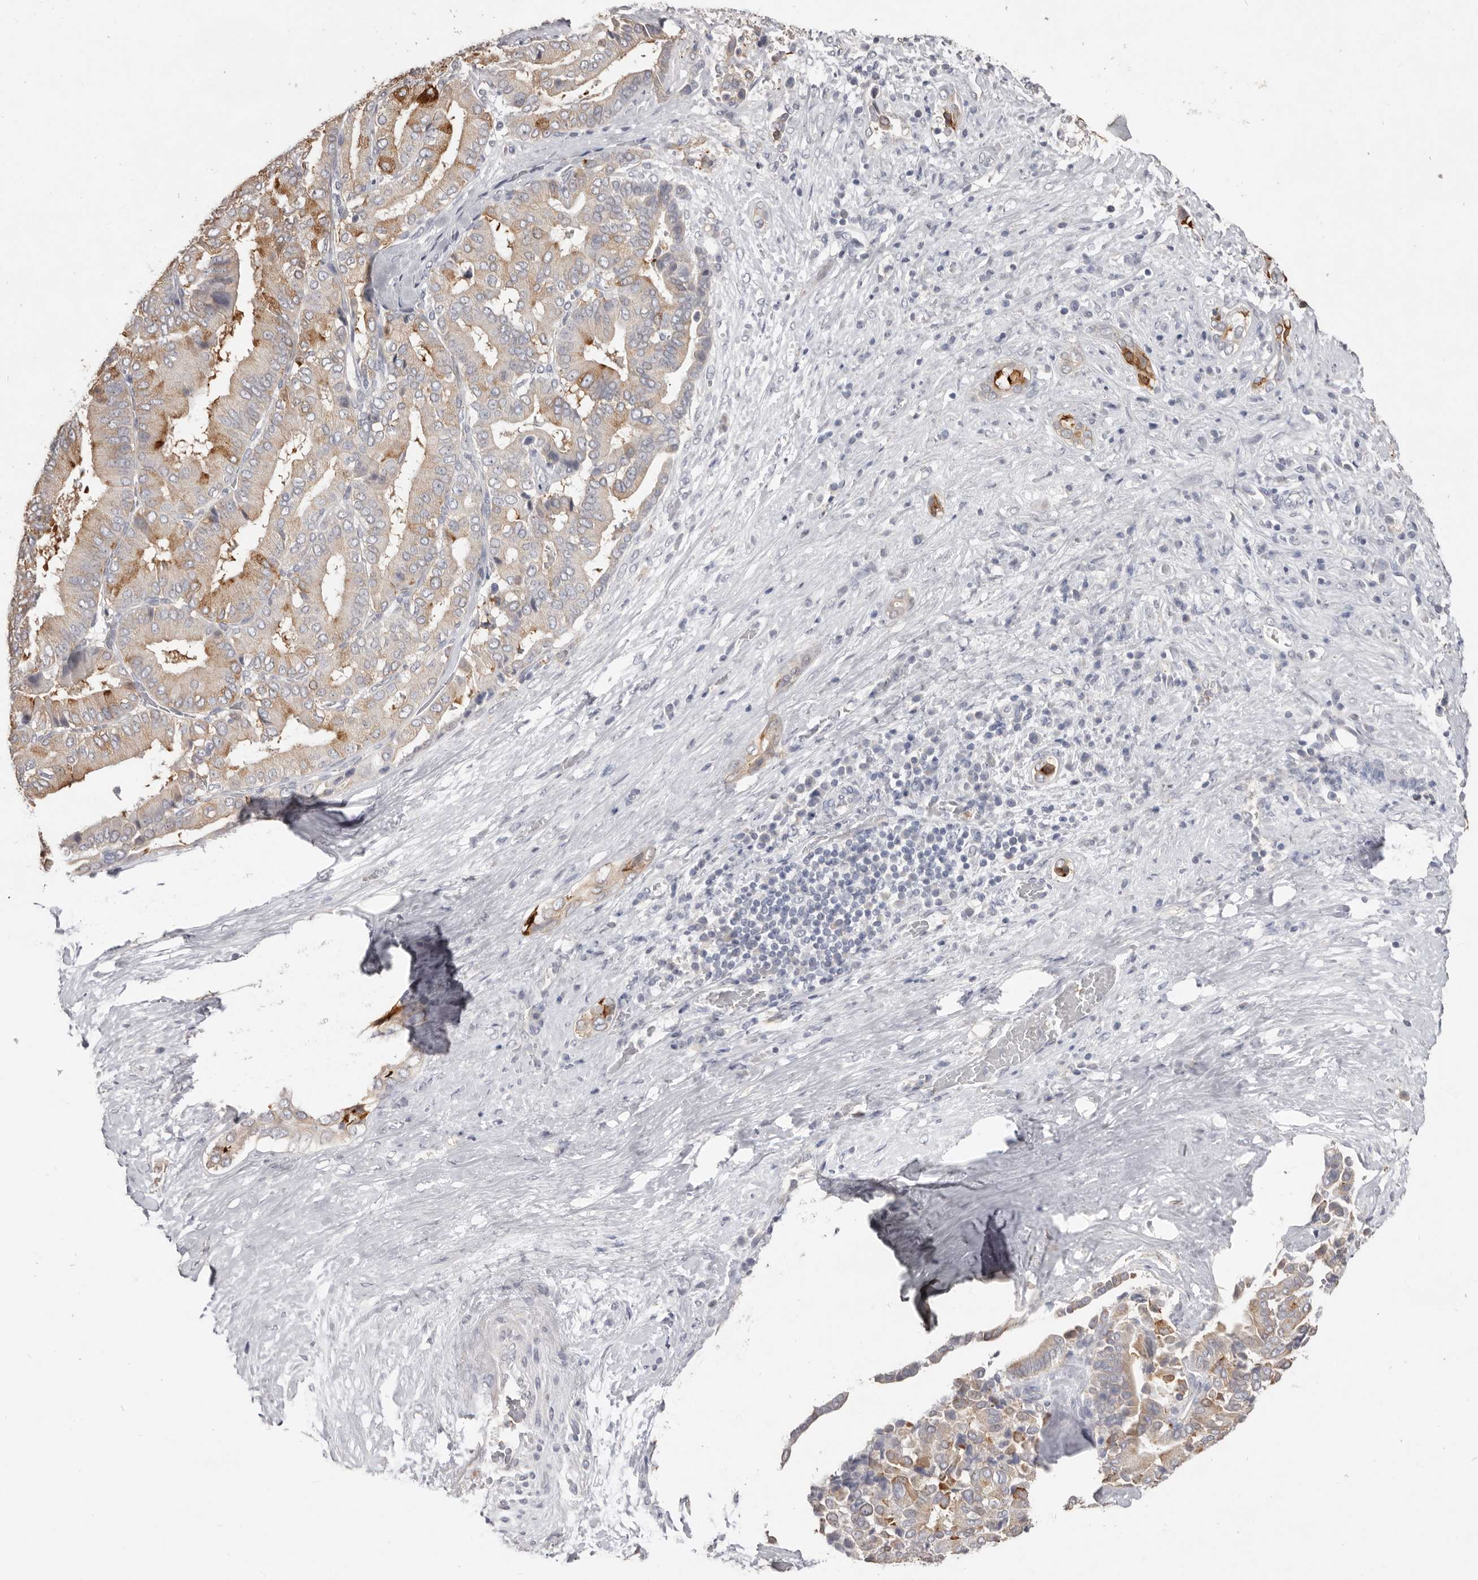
{"staining": {"intensity": "moderate", "quantity": "<25%", "location": "cytoplasmic/membranous"}, "tissue": "liver cancer", "cell_type": "Tumor cells", "image_type": "cancer", "snomed": [{"axis": "morphology", "description": "Cholangiocarcinoma"}, {"axis": "topography", "description": "Liver"}], "caption": "Brown immunohistochemical staining in human cholangiocarcinoma (liver) exhibits moderate cytoplasmic/membranous positivity in approximately <25% of tumor cells. The protein of interest is shown in brown color, while the nuclei are stained blue.", "gene": "ZYG11B", "patient": {"sex": "female", "age": 75}}